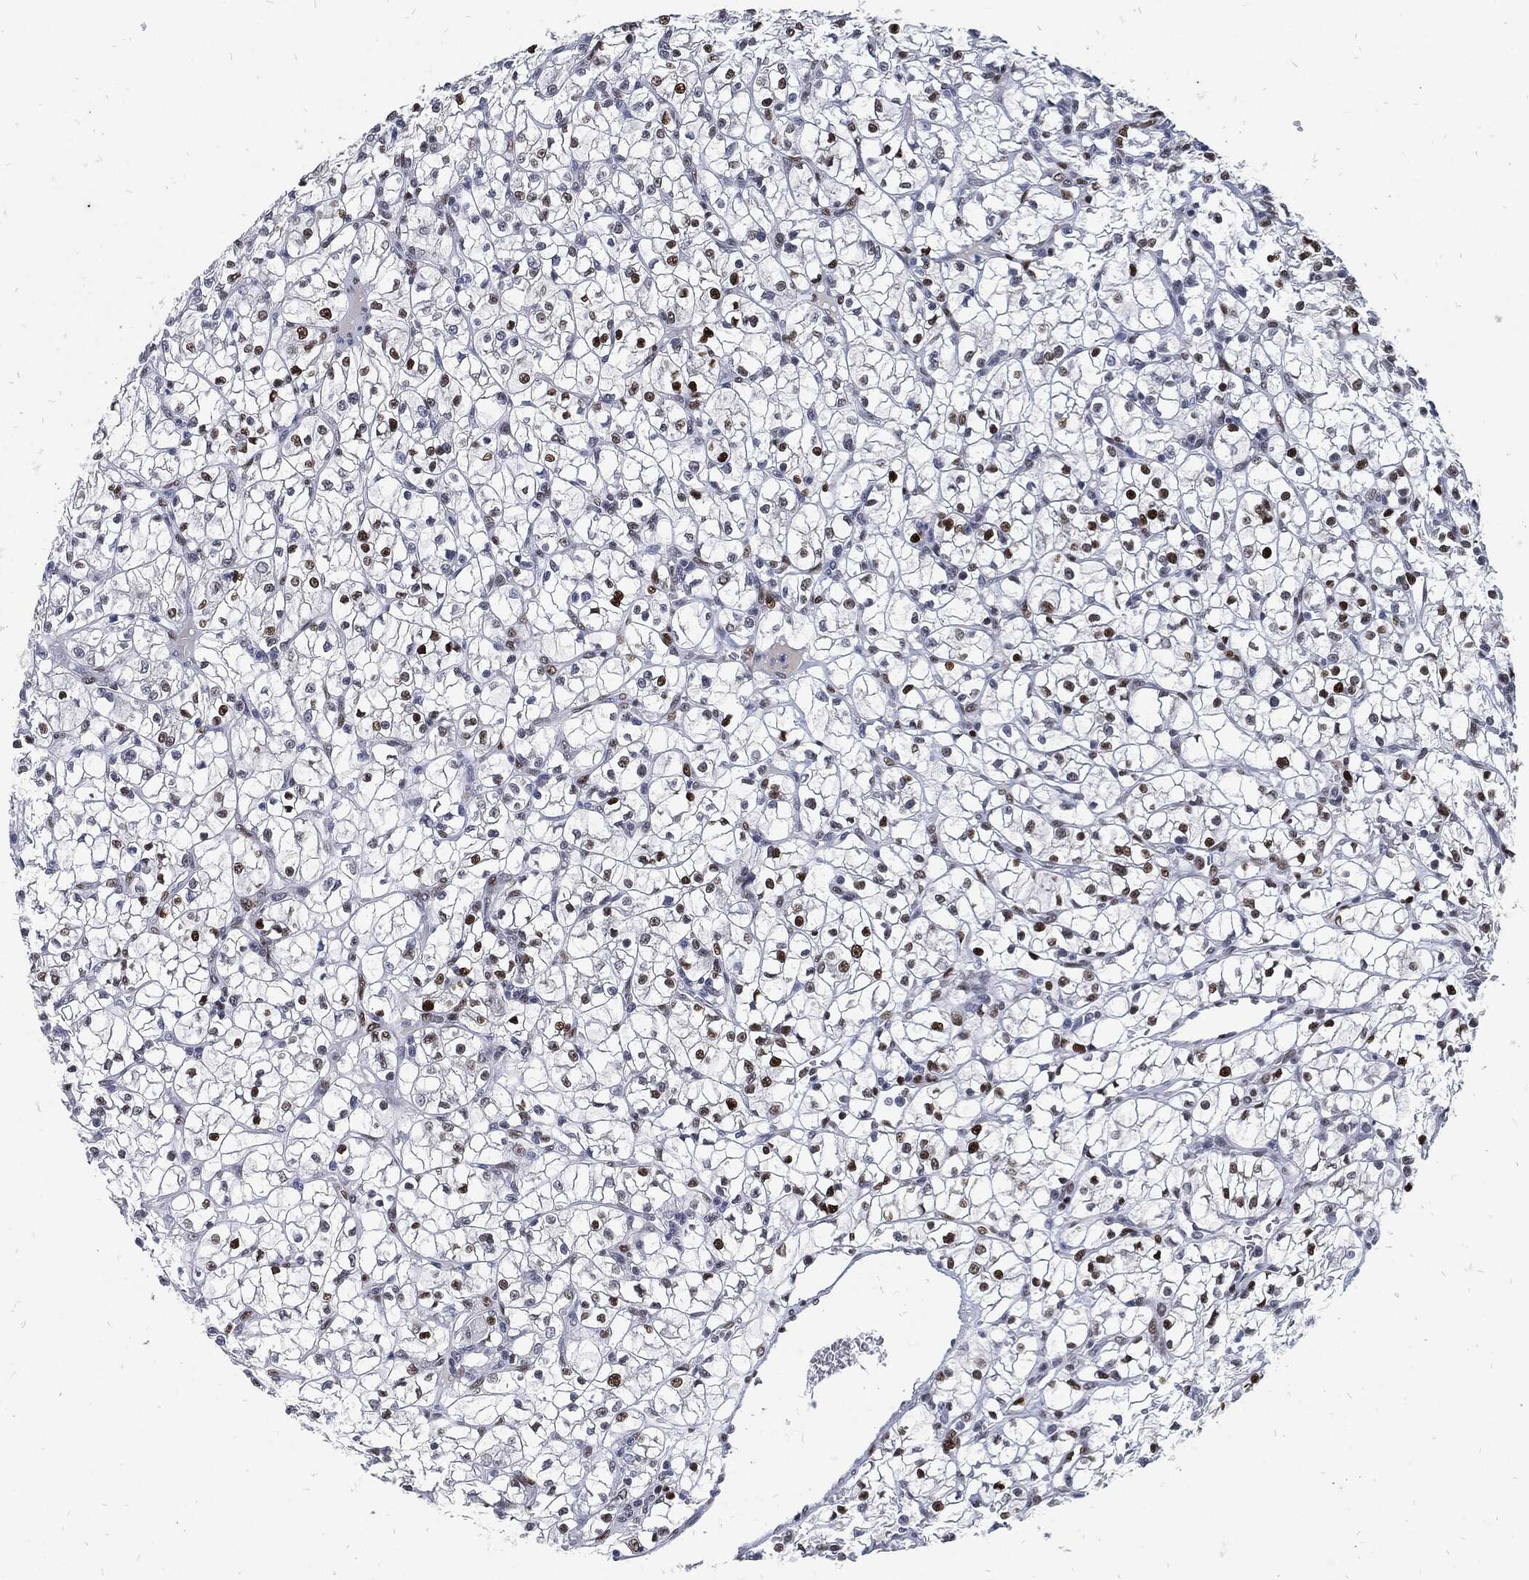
{"staining": {"intensity": "moderate", "quantity": "25%-75%", "location": "nuclear"}, "tissue": "renal cancer", "cell_type": "Tumor cells", "image_type": "cancer", "snomed": [{"axis": "morphology", "description": "Adenocarcinoma, NOS"}, {"axis": "topography", "description": "Kidney"}], "caption": "Protein positivity by immunohistochemistry (IHC) reveals moderate nuclear positivity in about 25%-75% of tumor cells in renal adenocarcinoma.", "gene": "JUN", "patient": {"sex": "female", "age": 64}}